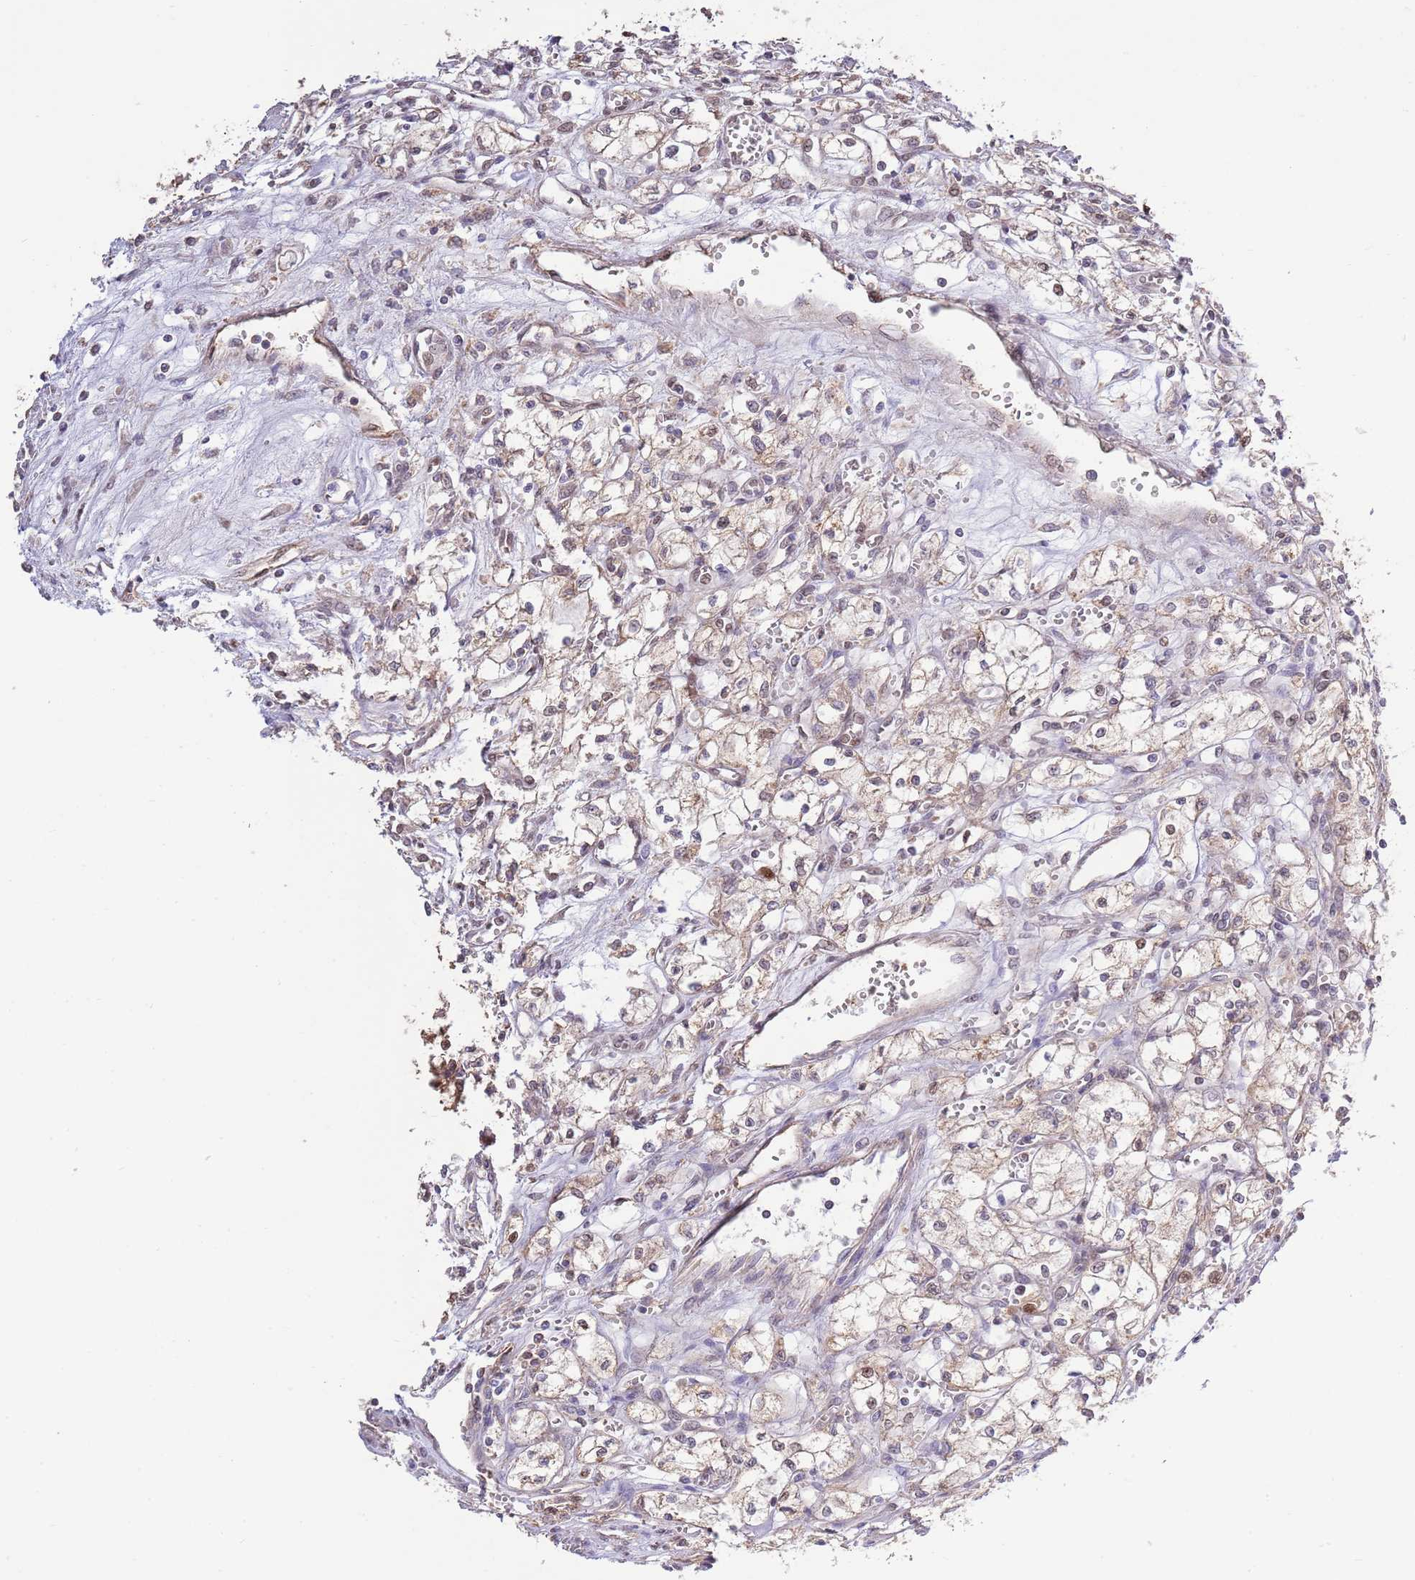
{"staining": {"intensity": "weak", "quantity": "25%-75%", "location": "cytoplasmic/membranous"}, "tissue": "renal cancer", "cell_type": "Tumor cells", "image_type": "cancer", "snomed": [{"axis": "morphology", "description": "Adenocarcinoma, NOS"}, {"axis": "topography", "description": "Kidney"}], "caption": "Human renal cancer stained with a brown dye shows weak cytoplasmic/membranous positive staining in approximately 25%-75% of tumor cells.", "gene": "ARL2BP", "patient": {"sex": "male", "age": 59}}